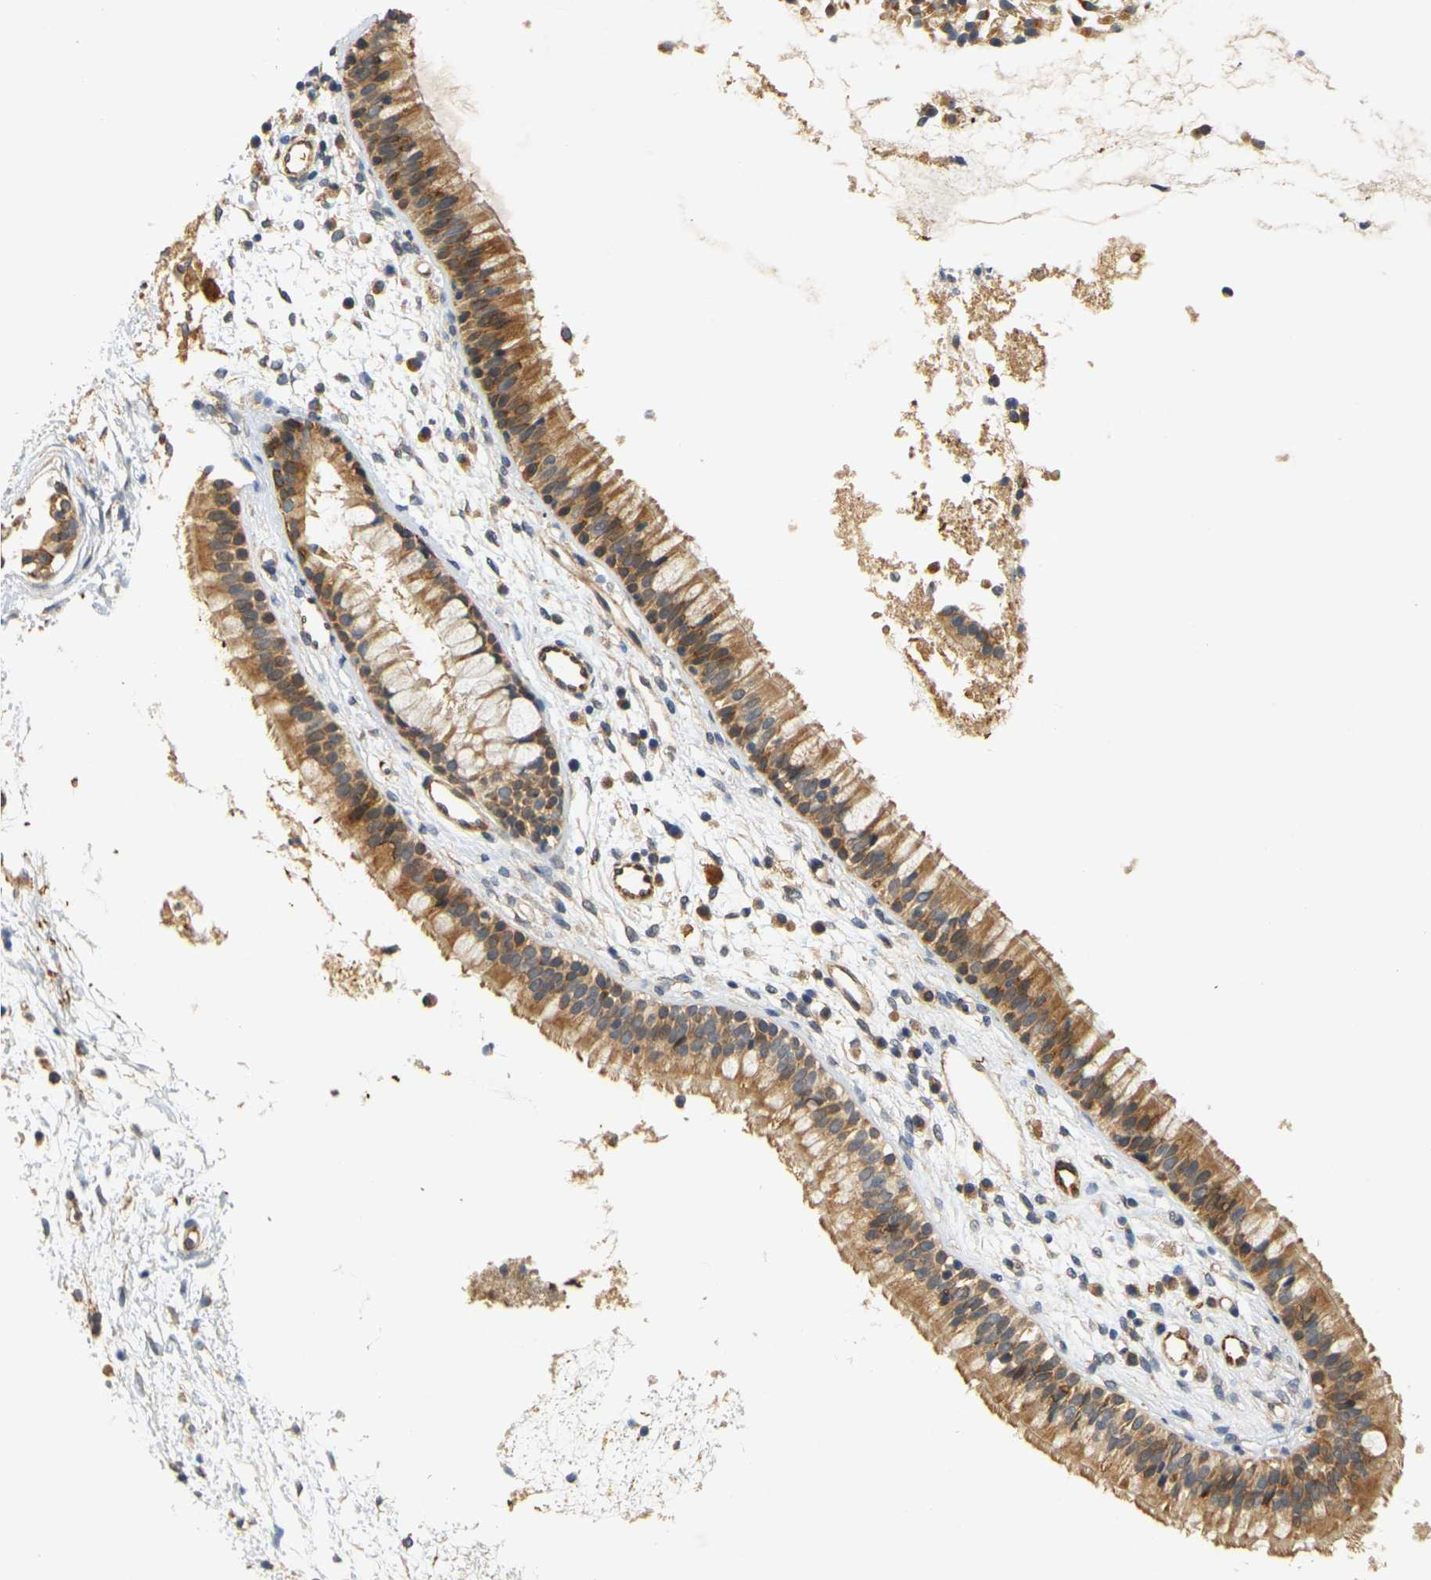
{"staining": {"intensity": "moderate", "quantity": ">75%", "location": "cytoplasmic/membranous"}, "tissue": "nasopharynx", "cell_type": "Respiratory epithelial cells", "image_type": "normal", "snomed": [{"axis": "morphology", "description": "Normal tissue, NOS"}, {"axis": "topography", "description": "Nasopharynx"}], "caption": "Benign nasopharynx shows moderate cytoplasmic/membranous staining in approximately >75% of respiratory epithelial cells, visualized by immunohistochemistry. The staining was performed using DAB, with brown indicating positive protein expression. Nuclei are stained blue with hematoxylin.", "gene": "MEGF9", "patient": {"sex": "male", "age": 21}}